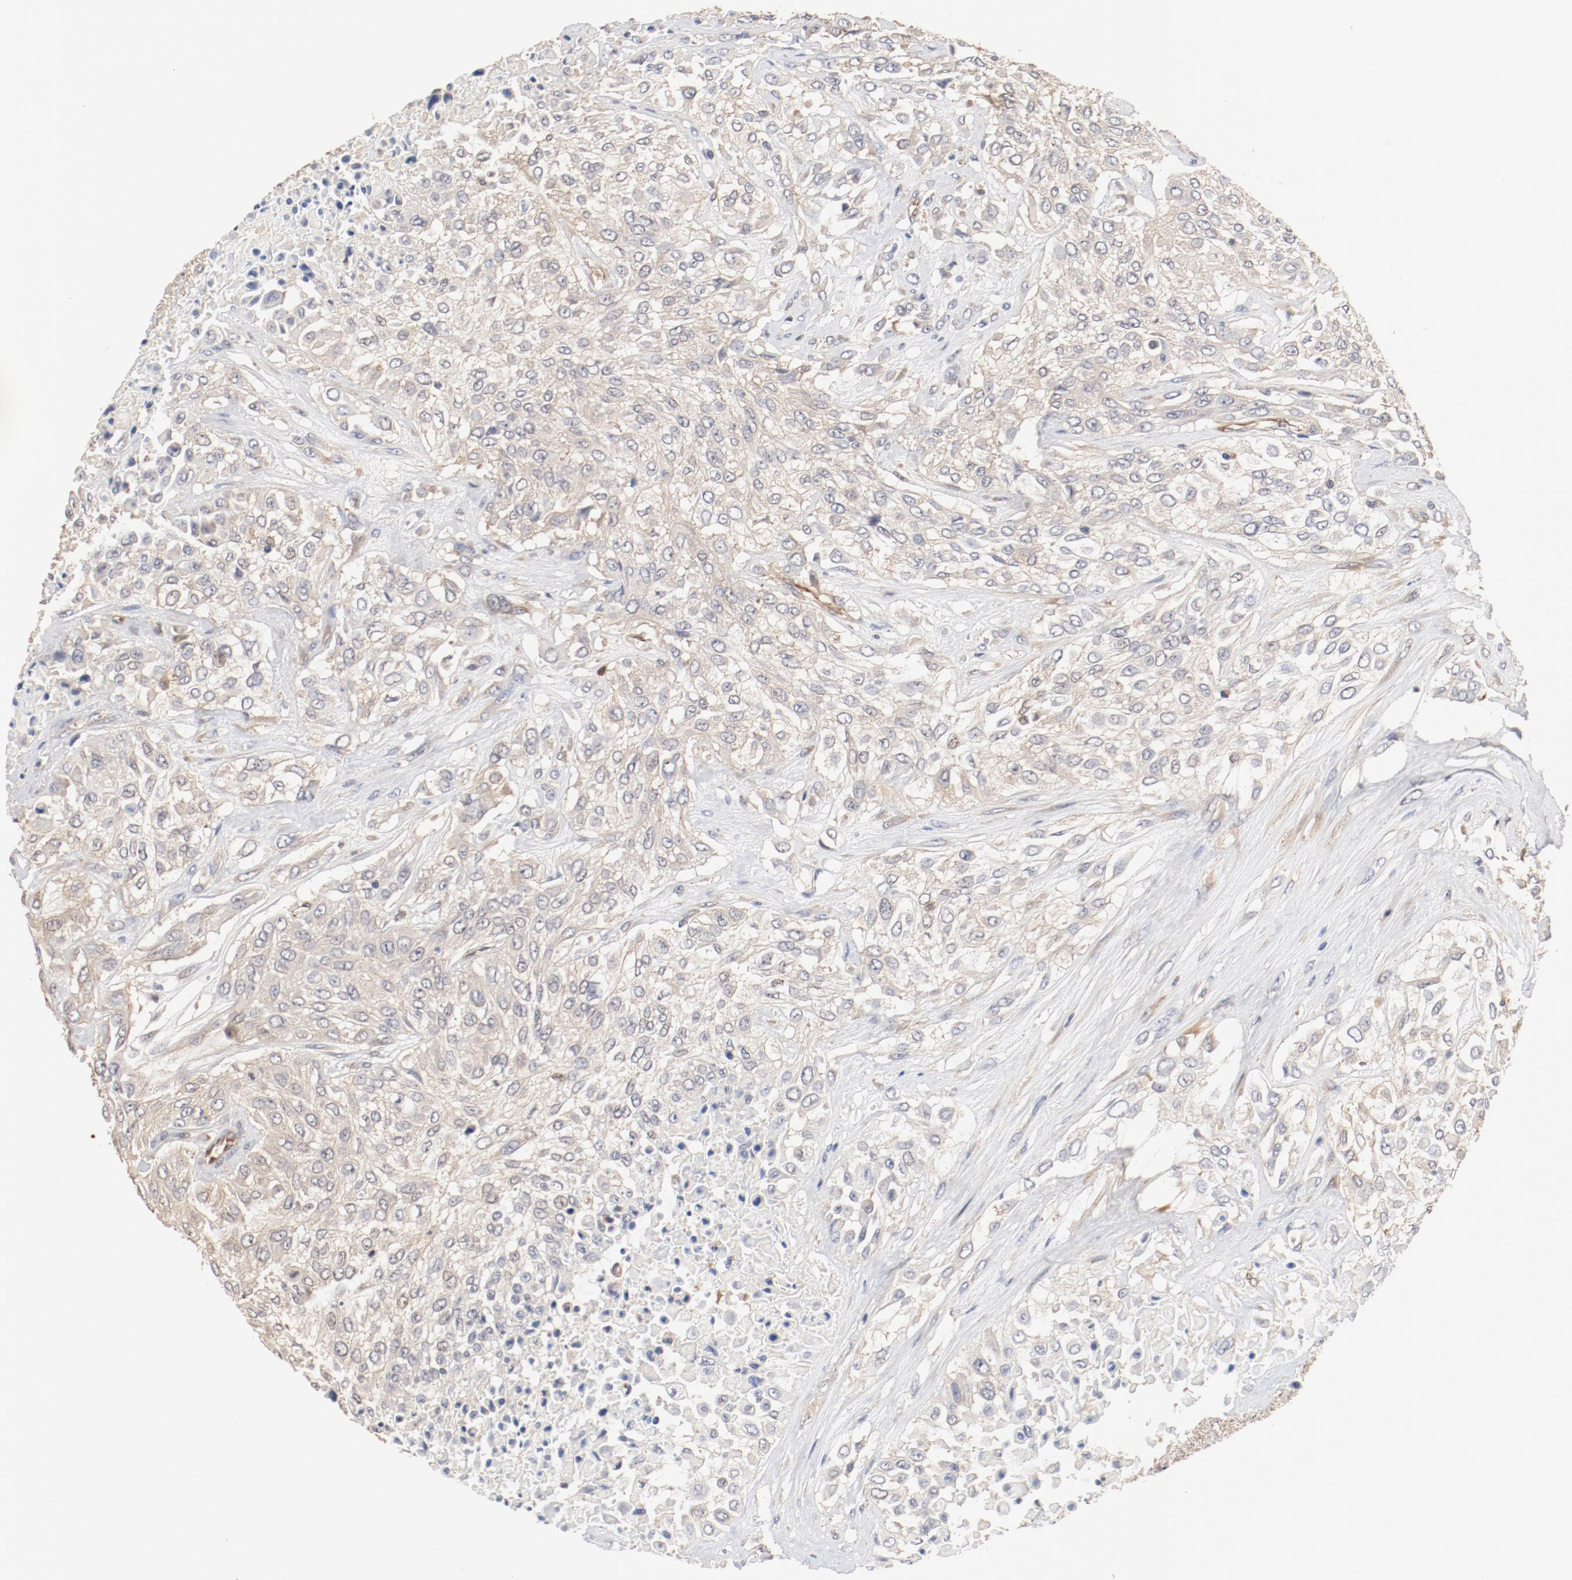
{"staining": {"intensity": "weak", "quantity": ">75%", "location": "cytoplasmic/membranous"}, "tissue": "urothelial cancer", "cell_type": "Tumor cells", "image_type": "cancer", "snomed": [{"axis": "morphology", "description": "Urothelial carcinoma, High grade"}, {"axis": "topography", "description": "Urinary bladder"}], "caption": "High-grade urothelial carcinoma stained with a brown dye reveals weak cytoplasmic/membranous positive staining in about >75% of tumor cells.", "gene": "UBE2J1", "patient": {"sex": "male", "age": 57}}